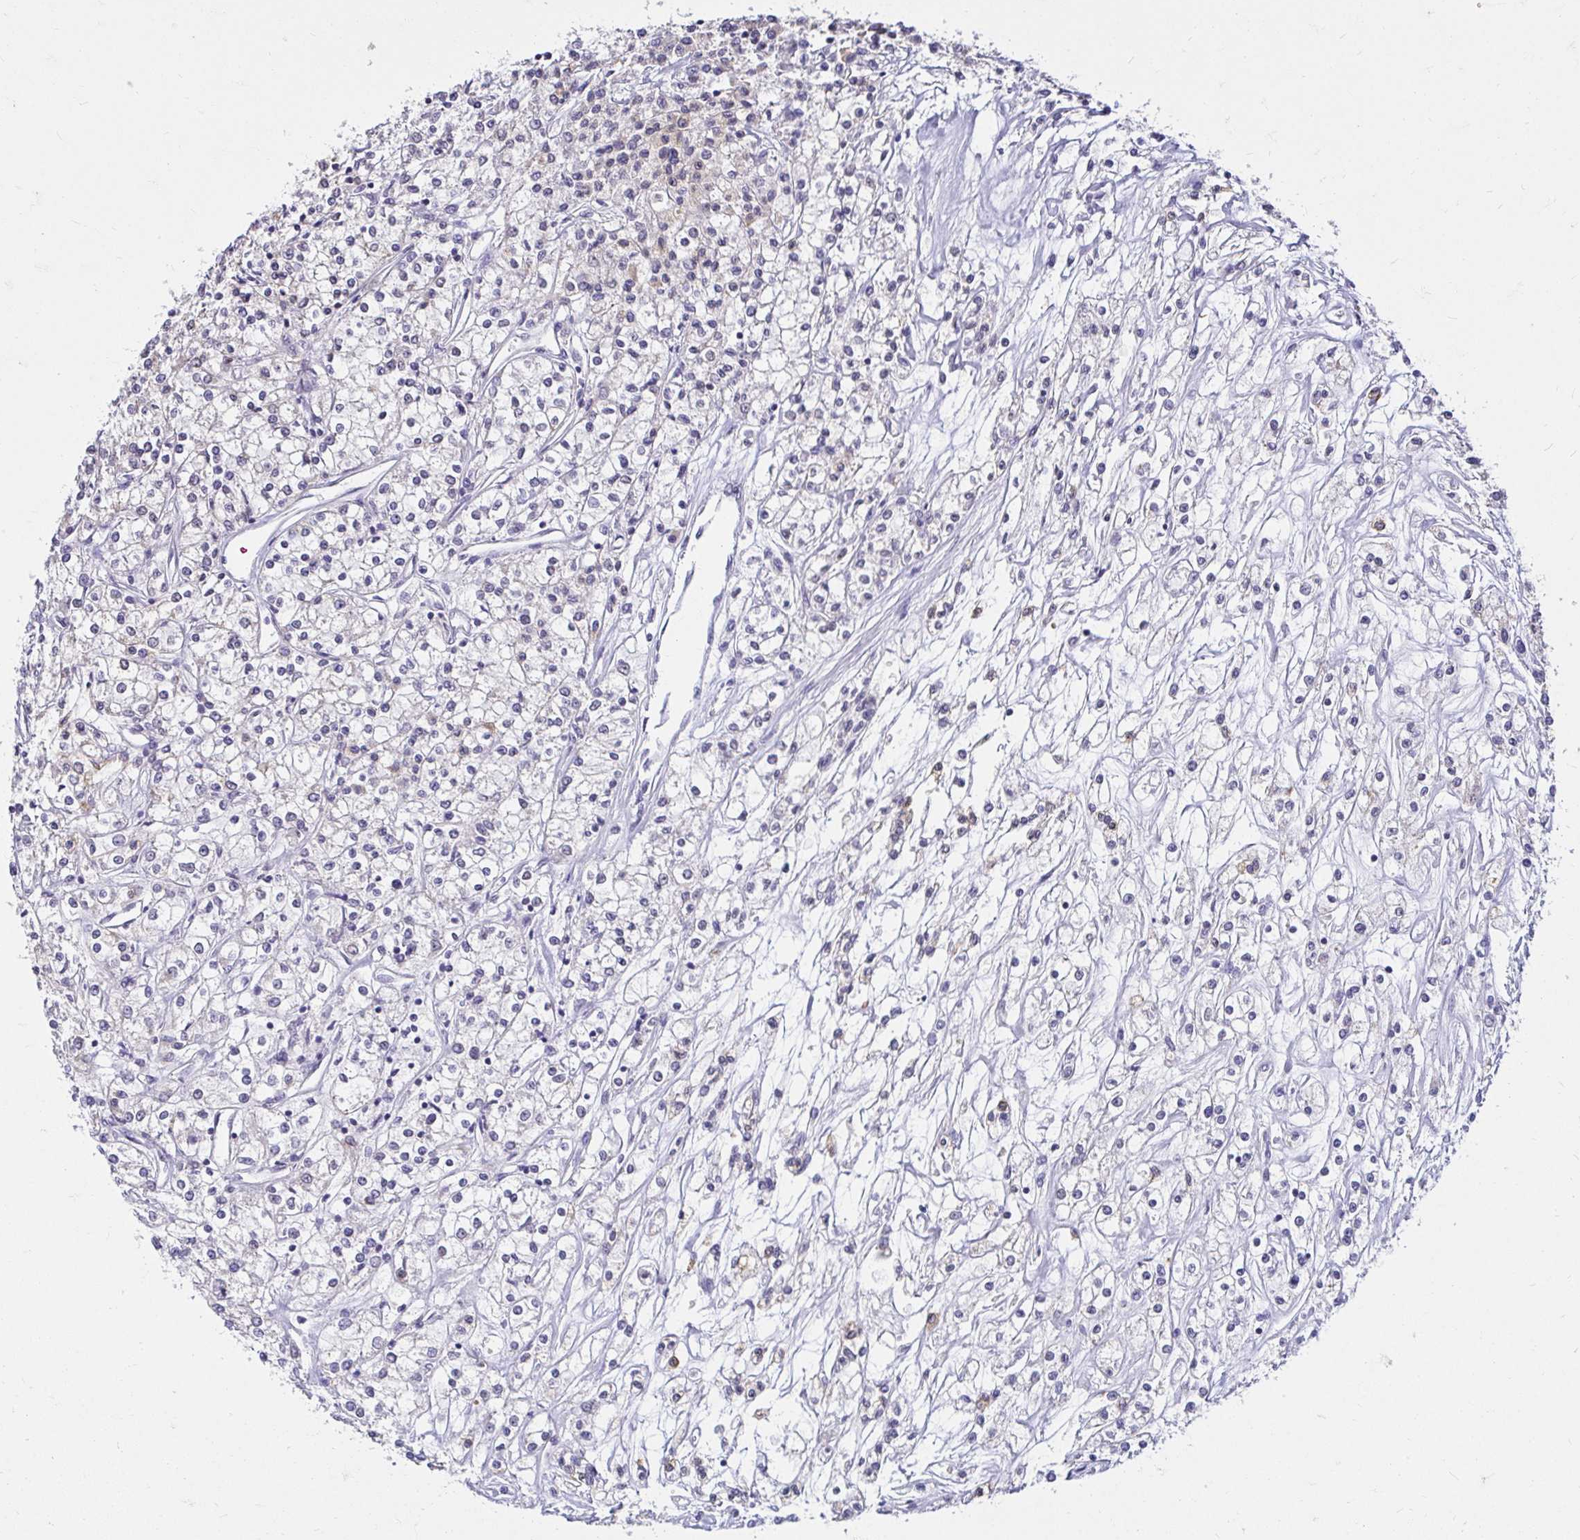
{"staining": {"intensity": "weak", "quantity": "<25%", "location": "cytoplasmic/membranous"}, "tissue": "renal cancer", "cell_type": "Tumor cells", "image_type": "cancer", "snomed": [{"axis": "morphology", "description": "Adenocarcinoma, NOS"}, {"axis": "topography", "description": "Kidney"}], "caption": "This image is of renal cancer (adenocarcinoma) stained with IHC to label a protein in brown with the nuclei are counter-stained blue. There is no expression in tumor cells.", "gene": "RIMS4", "patient": {"sex": "female", "age": 59}}